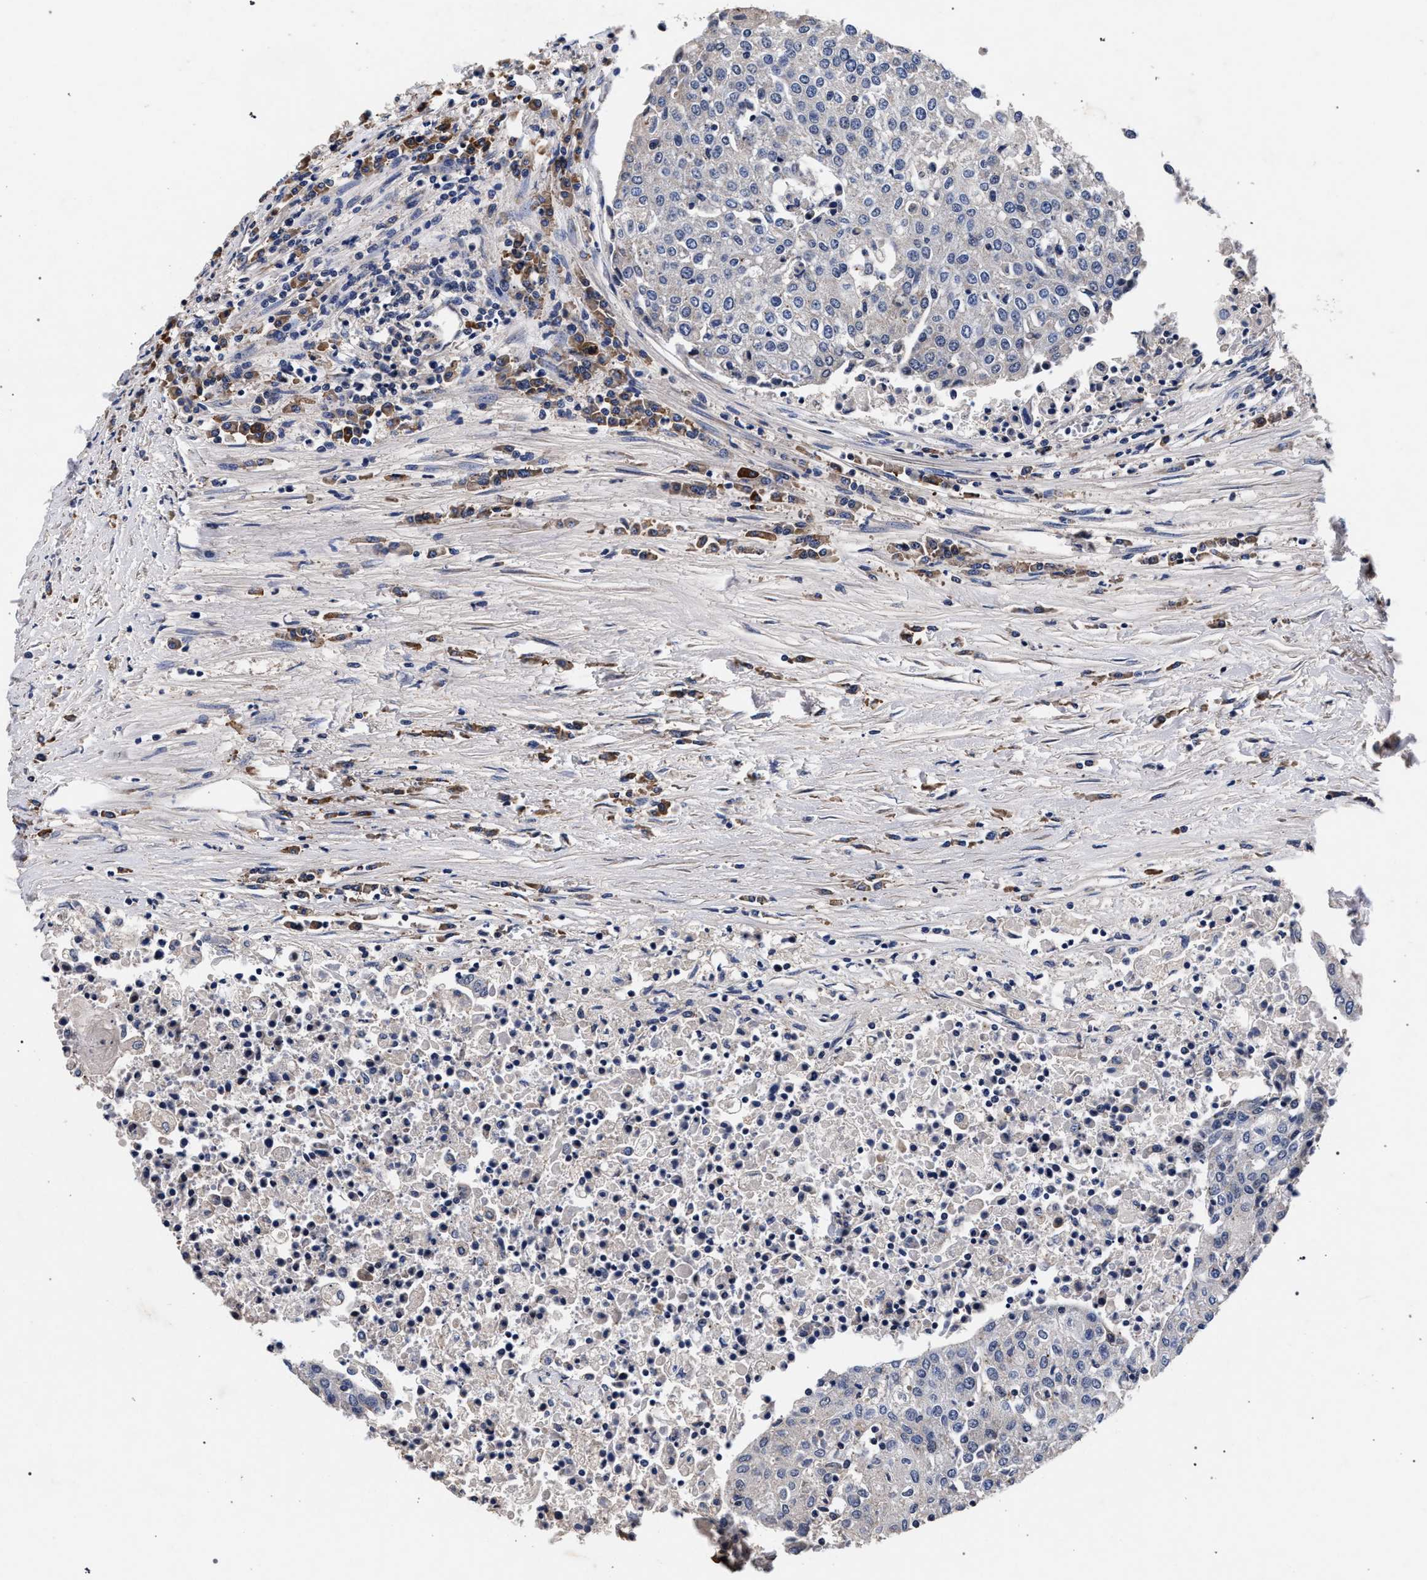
{"staining": {"intensity": "negative", "quantity": "none", "location": "none"}, "tissue": "urothelial cancer", "cell_type": "Tumor cells", "image_type": "cancer", "snomed": [{"axis": "morphology", "description": "Urothelial carcinoma, High grade"}, {"axis": "topography", "description": "Urinary bladder"}], "caption": "IHC histopathology image of high-grade urothelial carcinoma stained for a protein (brown), which reveals no staining in tumor cells. (Immunohistochemistry (ihc), brightfield microscopy, high magnification).", "gene": "CFAP95", "patient": {"sex": "female", "age": 85}}